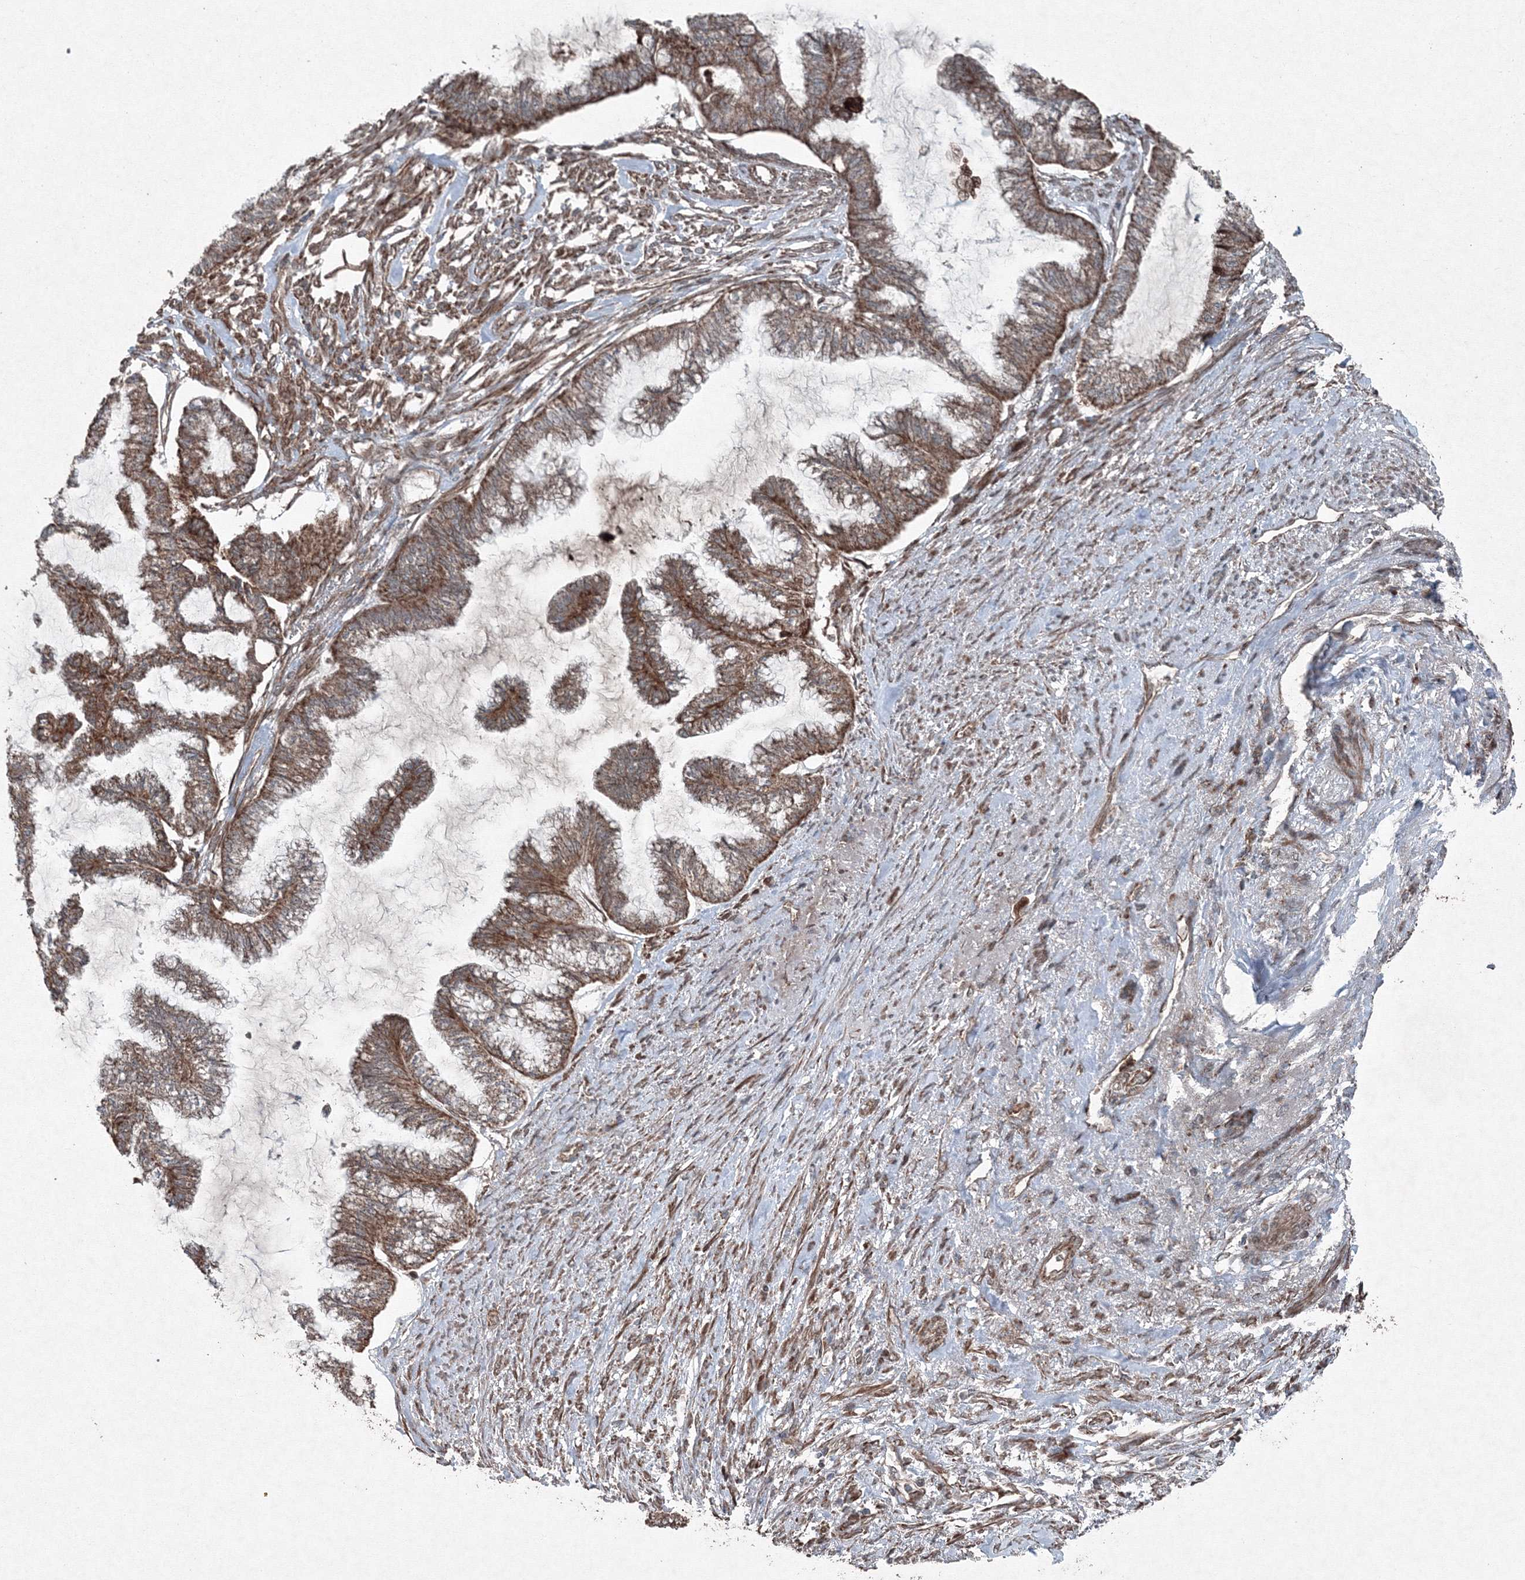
{"staining": {"intensity": "moderate", "quantity": ">75%", "location": "cytoplasmic/membranous"}, "tissue": "endometrial cancer", "cell_type": "Tumor cells", "image_type": "cancer", "snomed": [{"axis": "morphology", "description": "Adenocarcinoma, NOS"}, {"axis": "topography", "description": "Endometrium"}], "caption": "This is an image of immunohistochemistry (IHC) staining of adenocarcinoma (endometrial), which shows moderate expression in the cytoplasmic/membranous of tumor cells.", "gene": "COPS7B", "patient": {"sex": "female", "age": 86}}